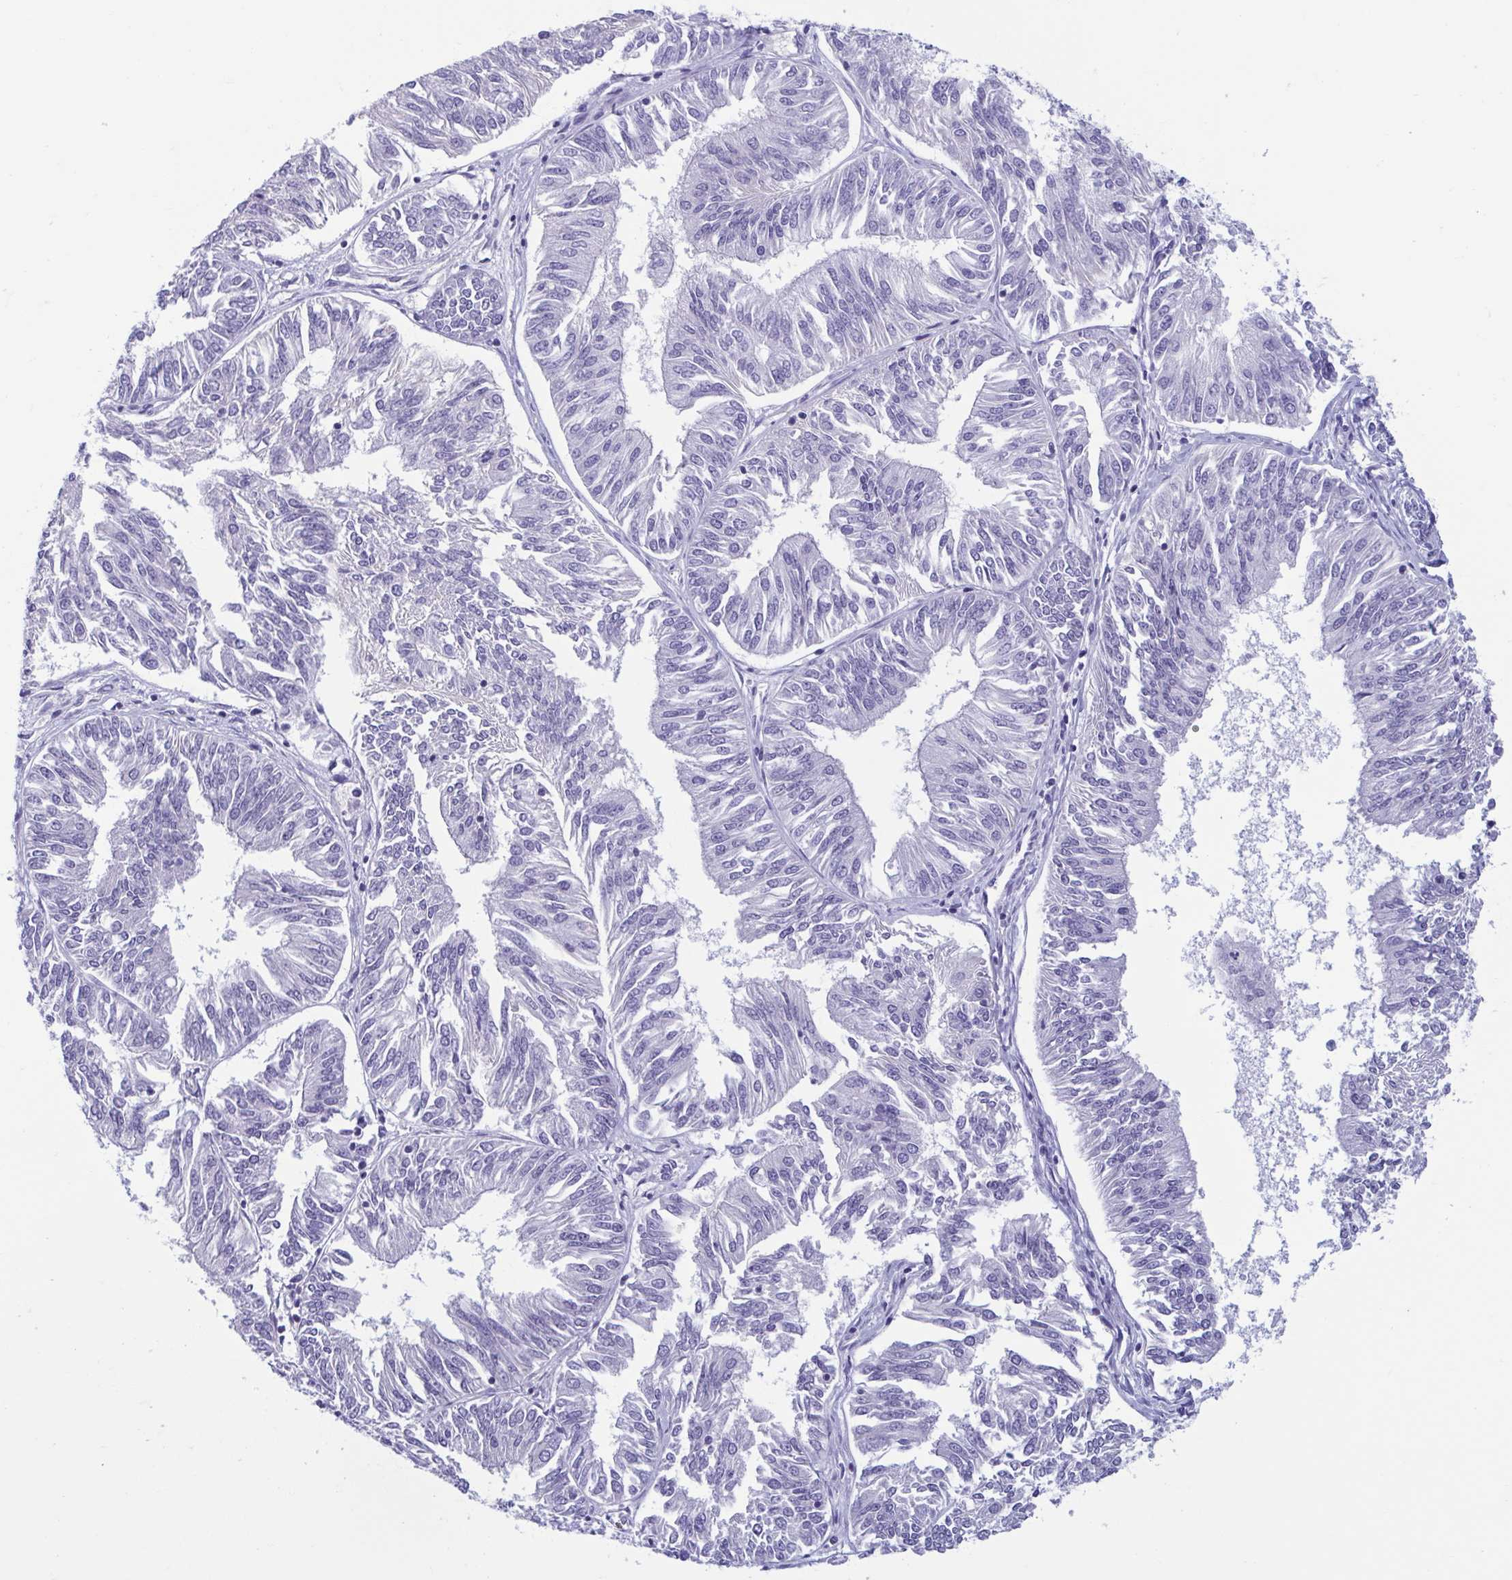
{"staining": {"intensity": "negative", "quantity": "none", "location": "none"}, "tissue": "endometrial cancer", "cell_type": "Tumor cells", "image_type": "cancer", "snomed": [{"axis": "morphology", "description": "Adenocarcinoma, NOS"}, {"axis": "topography", "description": "Endometrium"}], "caption": "There is no significant staining in tumor cells of endometrial cancer (adenocarcinoma).", "gene": "MORC4", "patient": {"sex": "female", "age": 58}}